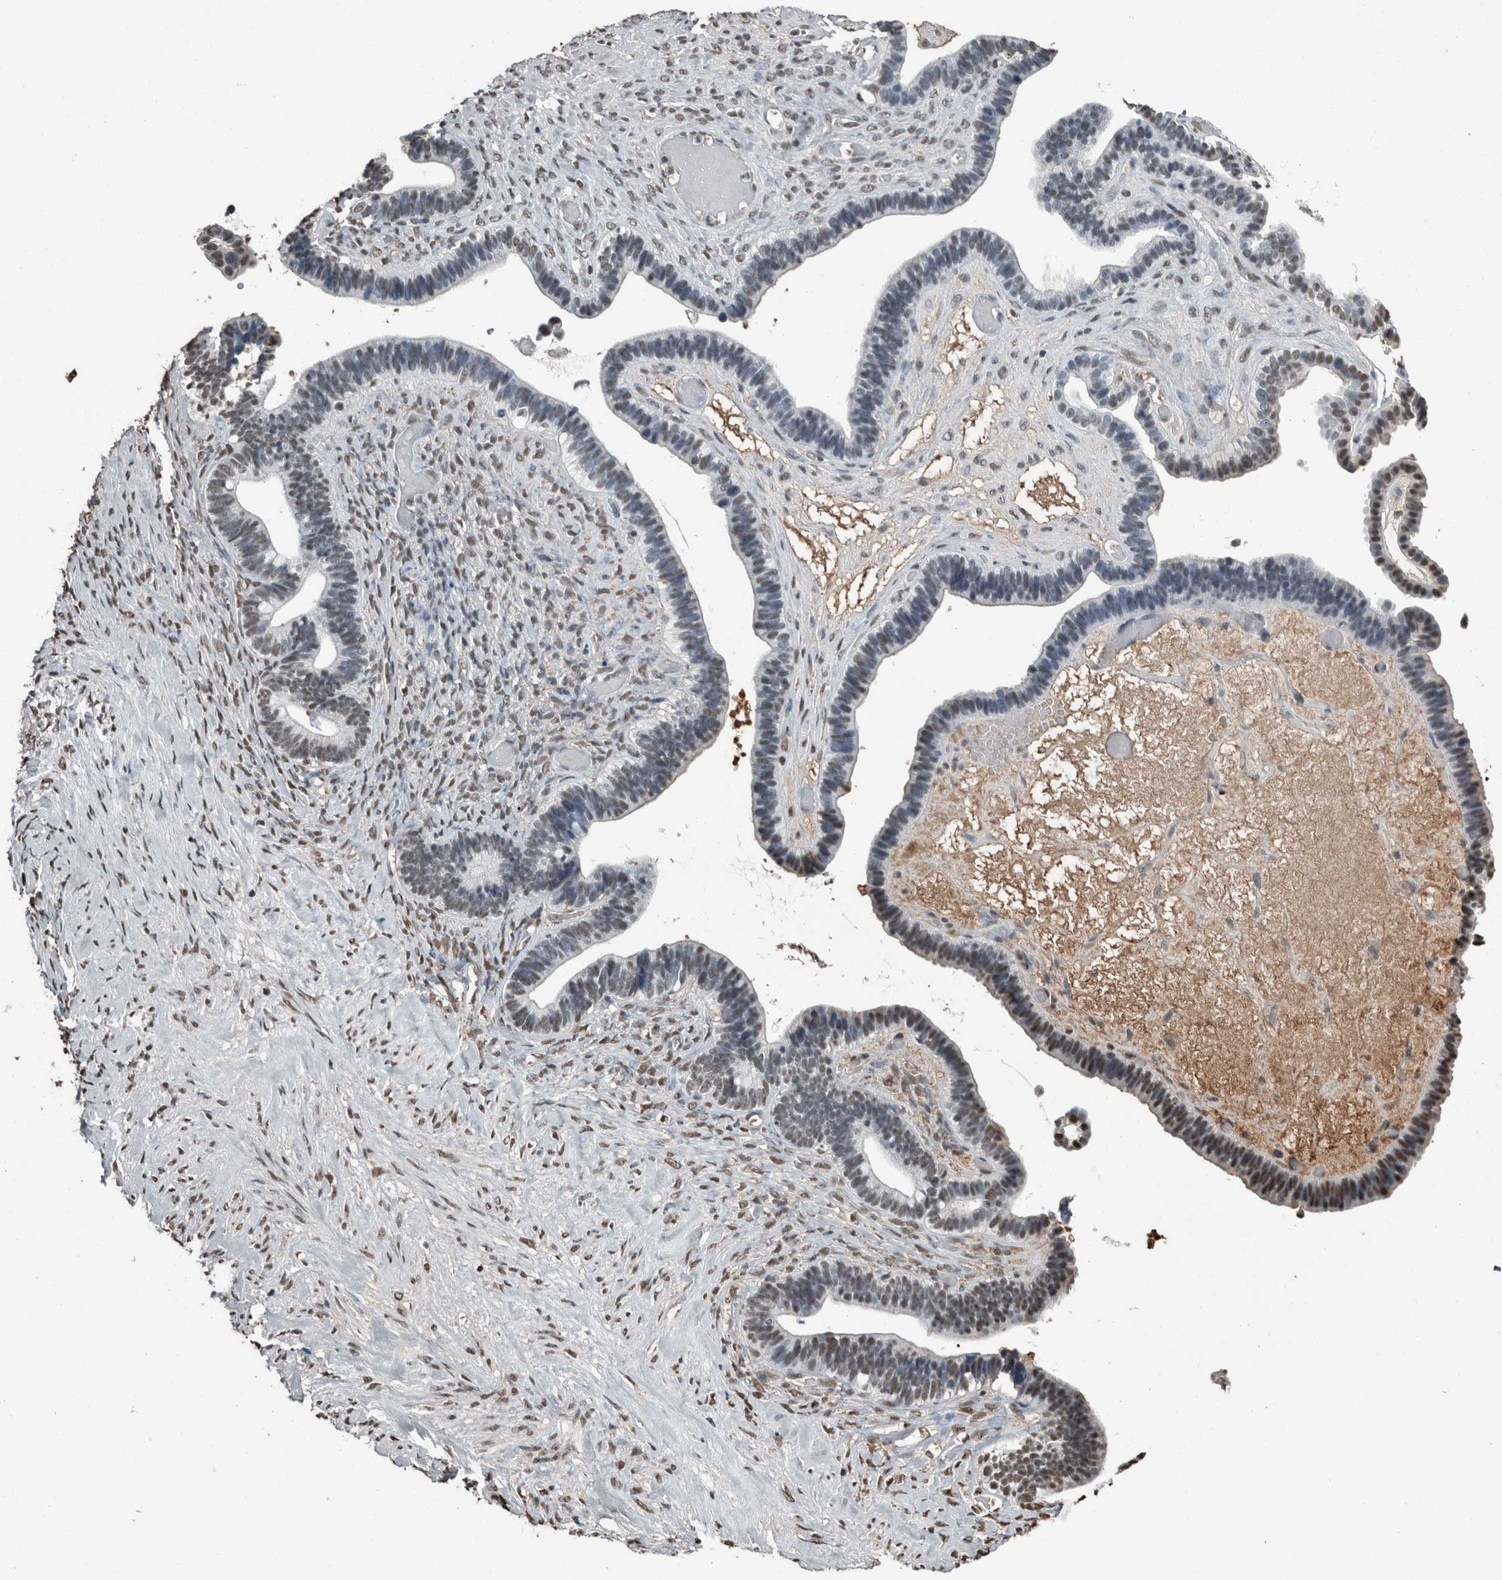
{"staining": {"intensity": "strong", "quantity": "<25%", "location": "nuclear"}, "tissue": "ovarian cancer", "cell_type": "Tumor cells", "image_type": "cancer", "snomed": [{"axis": "morphology", "description": "Cystadenocarcinoma, serous, NOS"}, {"axis": "topography", "description": "Ovary"}], "caption": "This micrograph reveals ovarian serous cystadenocarcinoma stained with immunohistochemistry (IHC) to label a protein in brown. The nuclear of tumor cells show strong positivity for the protein. Nuclei are counter-stained blue.", "gene": "TGS1", "patient": {"sex": "female", "age": 56}}